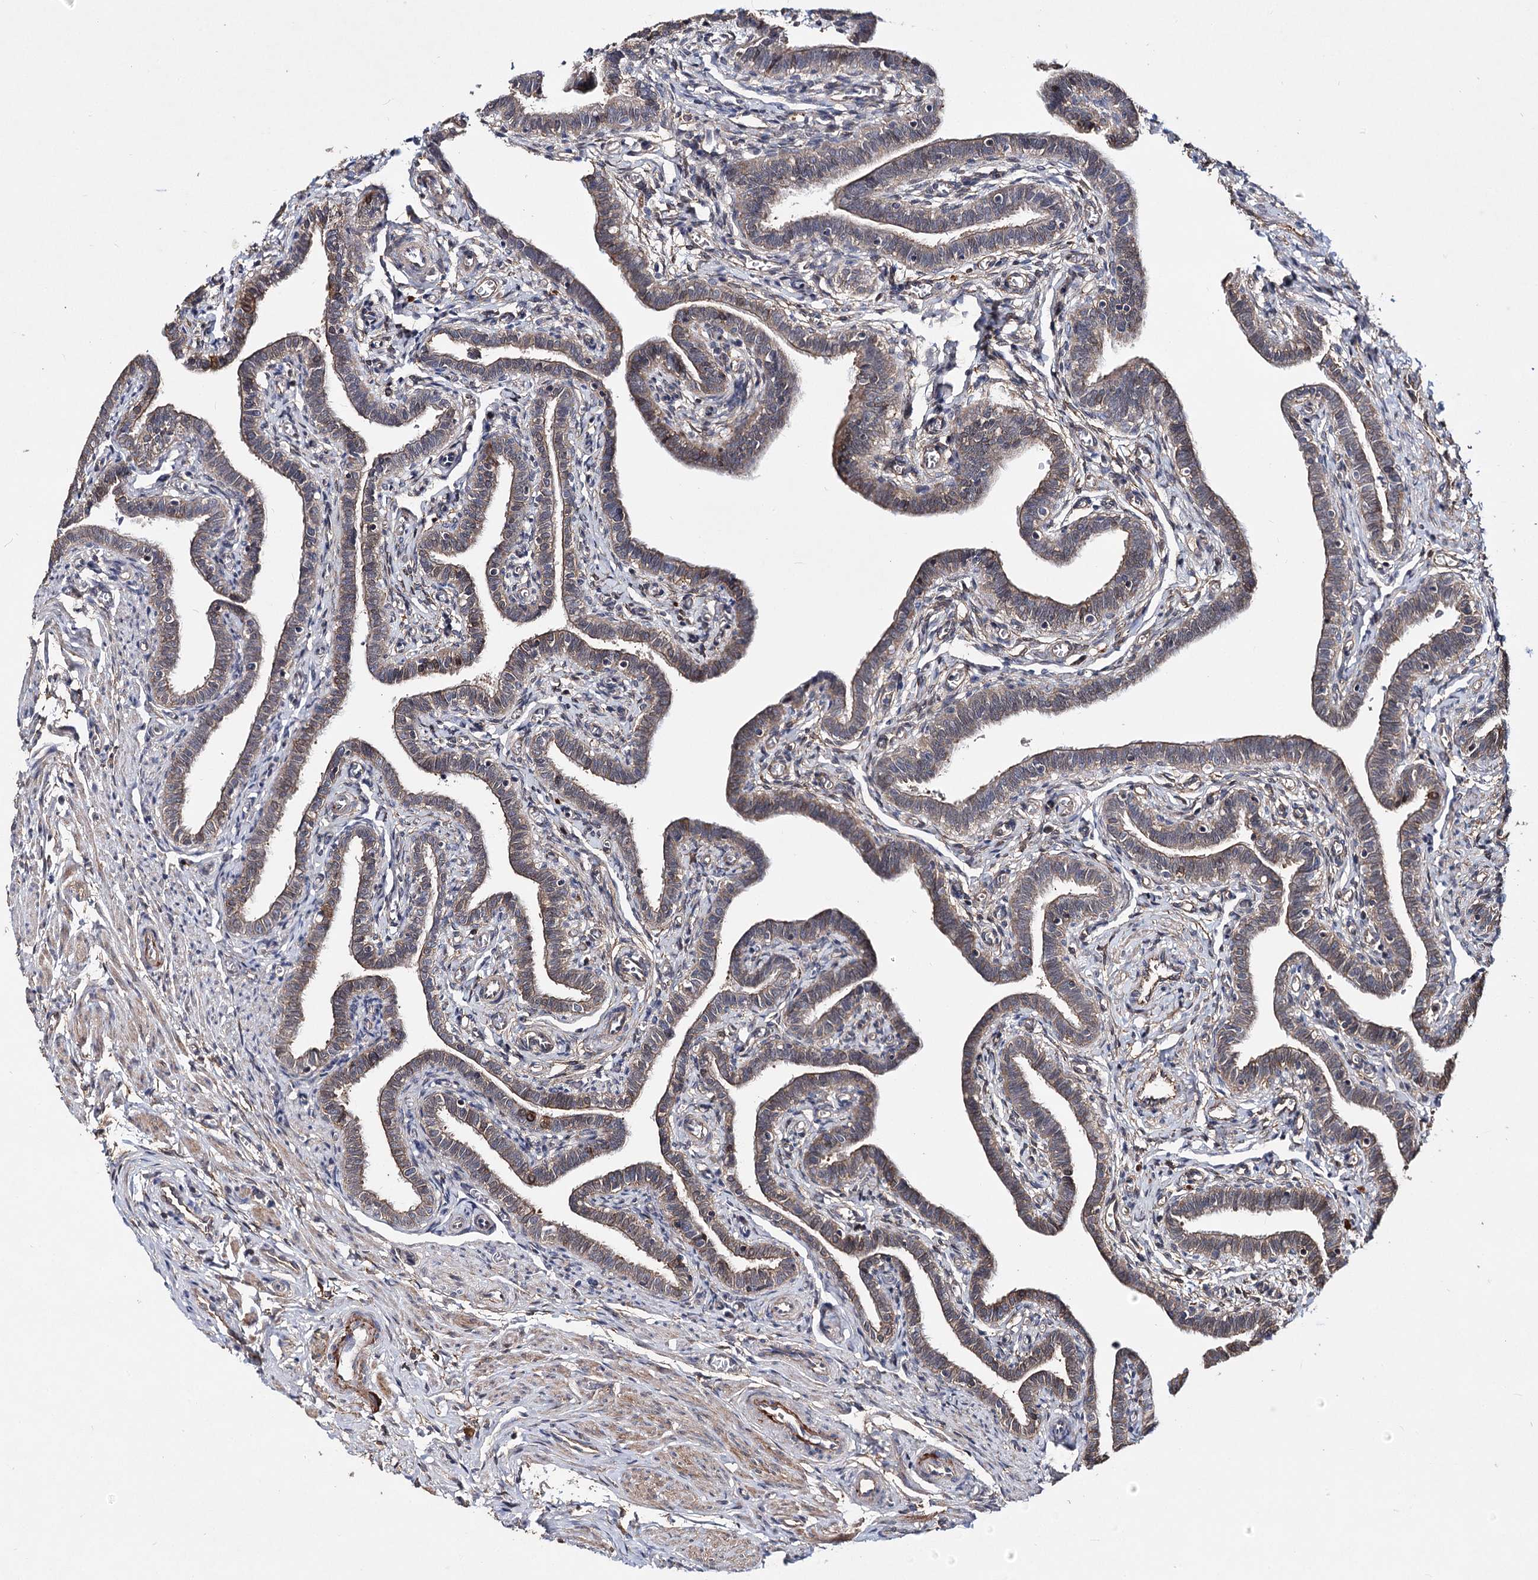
{"staining": {"intensity": "weak", "quantity": ">75%", "location": "cytoplasmic/membranous"}, "tissue": "fallopian tube", "cell_type": "Glandular cells", "image_type": "normal", "snomed": [{"axis": "morphology", "description": "Normal tissue, NOS"}, {"axis": "topography", "description": "Fallopian tube"}], "caption": "Approximately >75% of glandular cells in normal fallopian tube show weak cytoplasmic/membranous protein staining as visualized by brown immunohistochemical staining.", "gene": "TMEM218", "patient": {"sex": "female", "age": 36}}